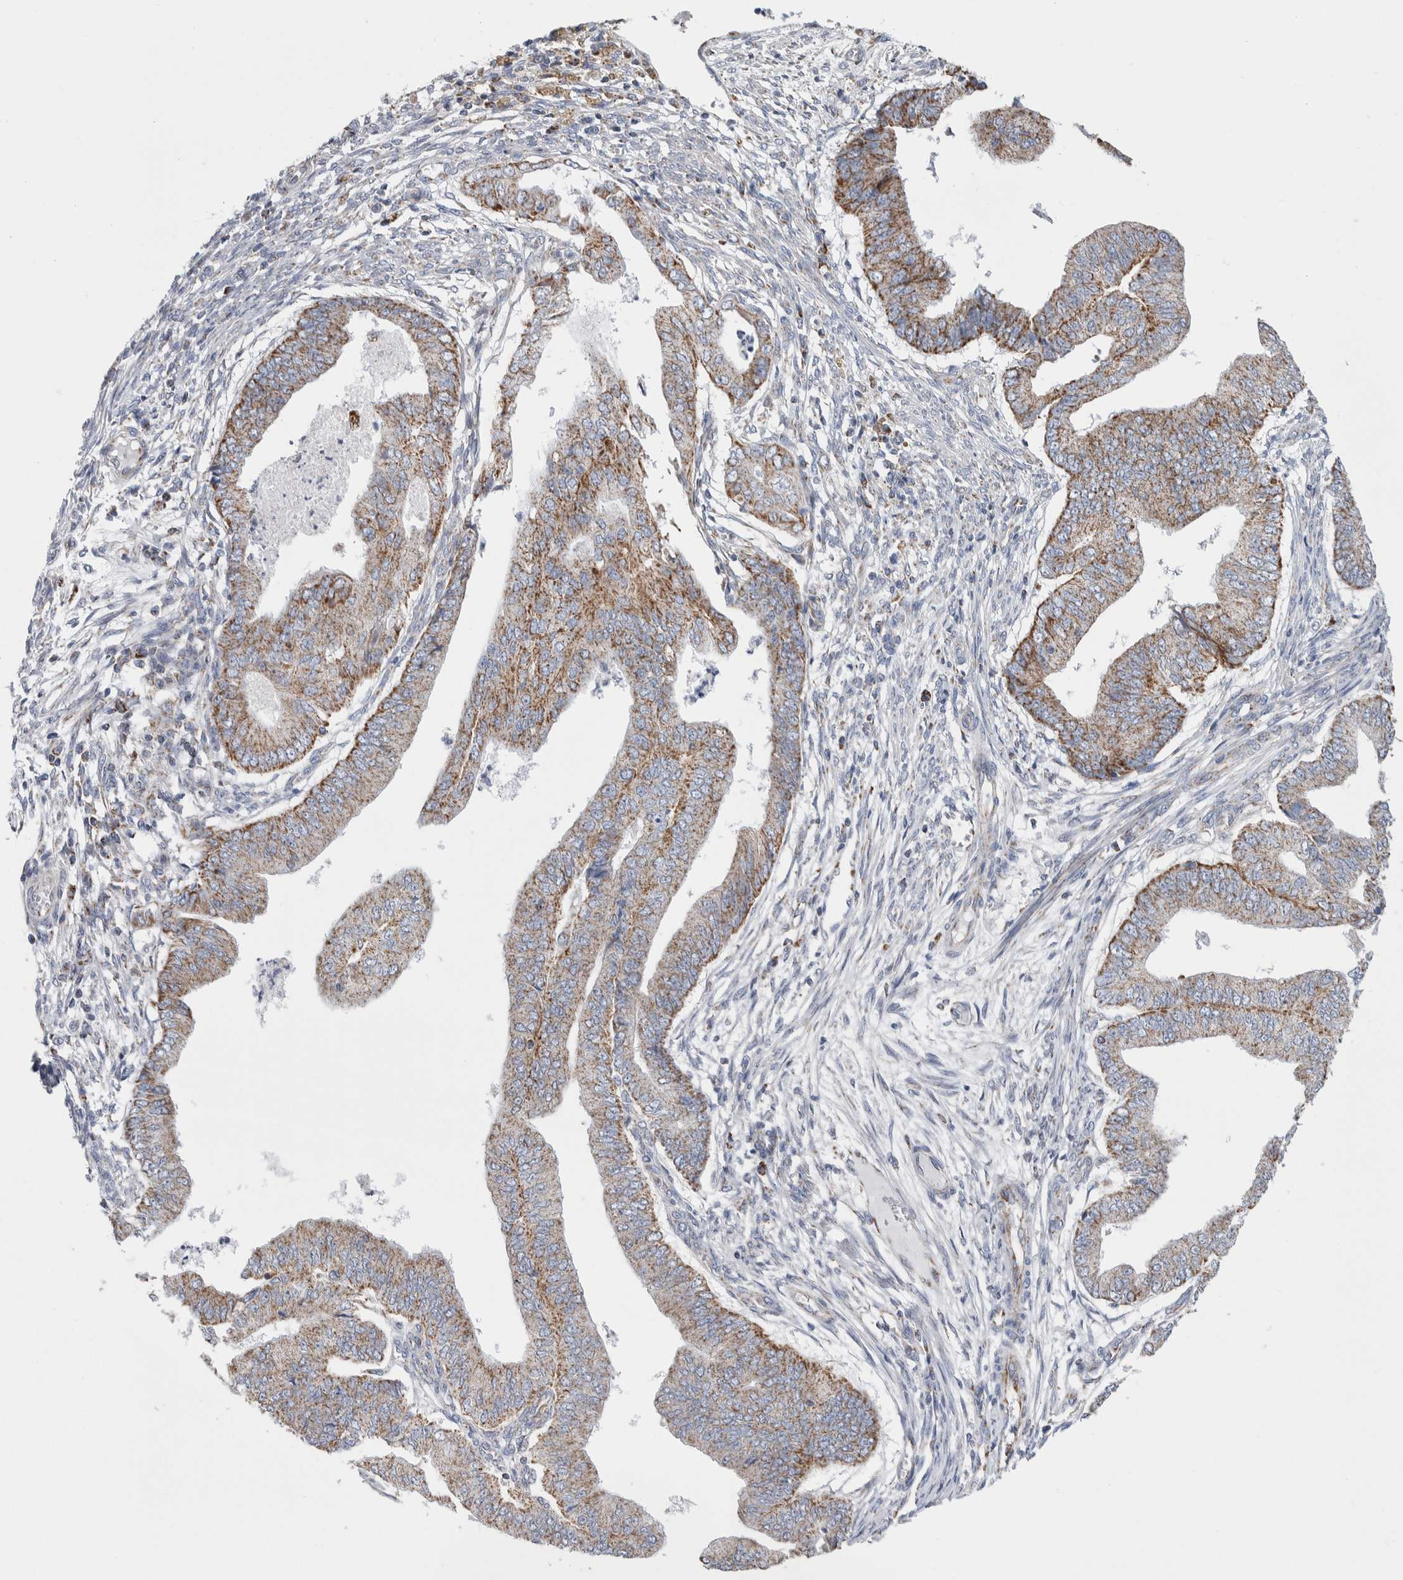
{"staining": {"intensity": "moderate", "quantity": "25%-75%", "location": "cytoplasmic/membranous"}, "tissue": "endometrial cancer", "cell_type": "Tumor cells", "image_type": "cancer", "snomed": [{"axis": "morphology", "description": "Polyp, NOS"}, {"axis": "morphology", "description": "Adenocarcinoma, NOS"}, {"axis": "morphology", "description": "Adenoma, NOS"}, {"axis": "topography", "description": "Endometrium"}], "caption": "A medium amount of moderate cytoplasmic/membranous positivity is appreciated in approximately 25%-75% of tumor cells in endometrial cancer (adenocarcinoma) tissue. (Brightfield microscopy of DAB IHC at high magnification).", "gene": "ETFA", "patient": {"sex": "female", "age": 79}}